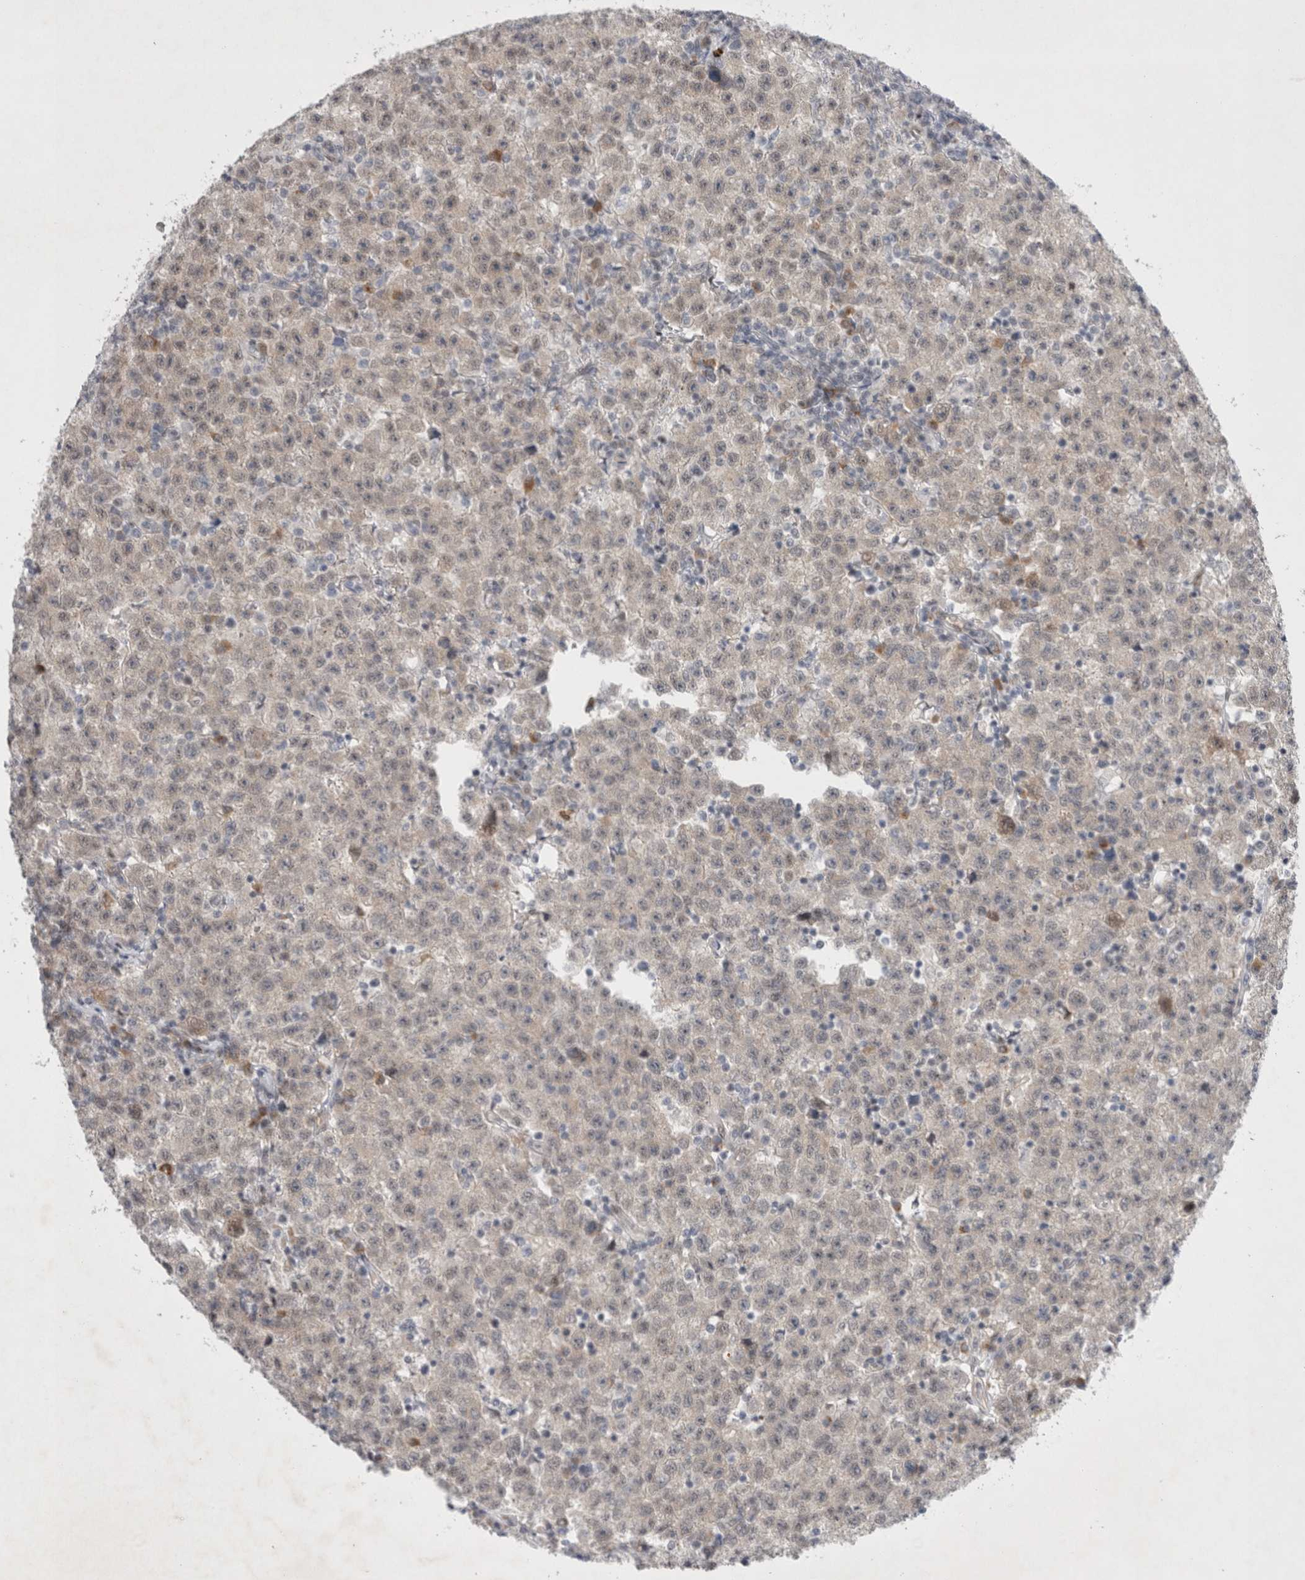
{"staining": {"intensity": "negative", "quantity": "none", "location": "none"}, "tissue": "testis cancer", "cell_type": "Tumor cells", "image_type": "cancer", "snomed": [{"axis": "morphology", "description": "Seminoma, NOS"}, {"axis": "topography", "description": "Testis"}], "caption": "Testis cancer (seminoma) was stained to show a protein in brown. There is no significant staining in tumor cells.", "gene": "WIPF2", "patient": {"sex": "male", "age": 22}}